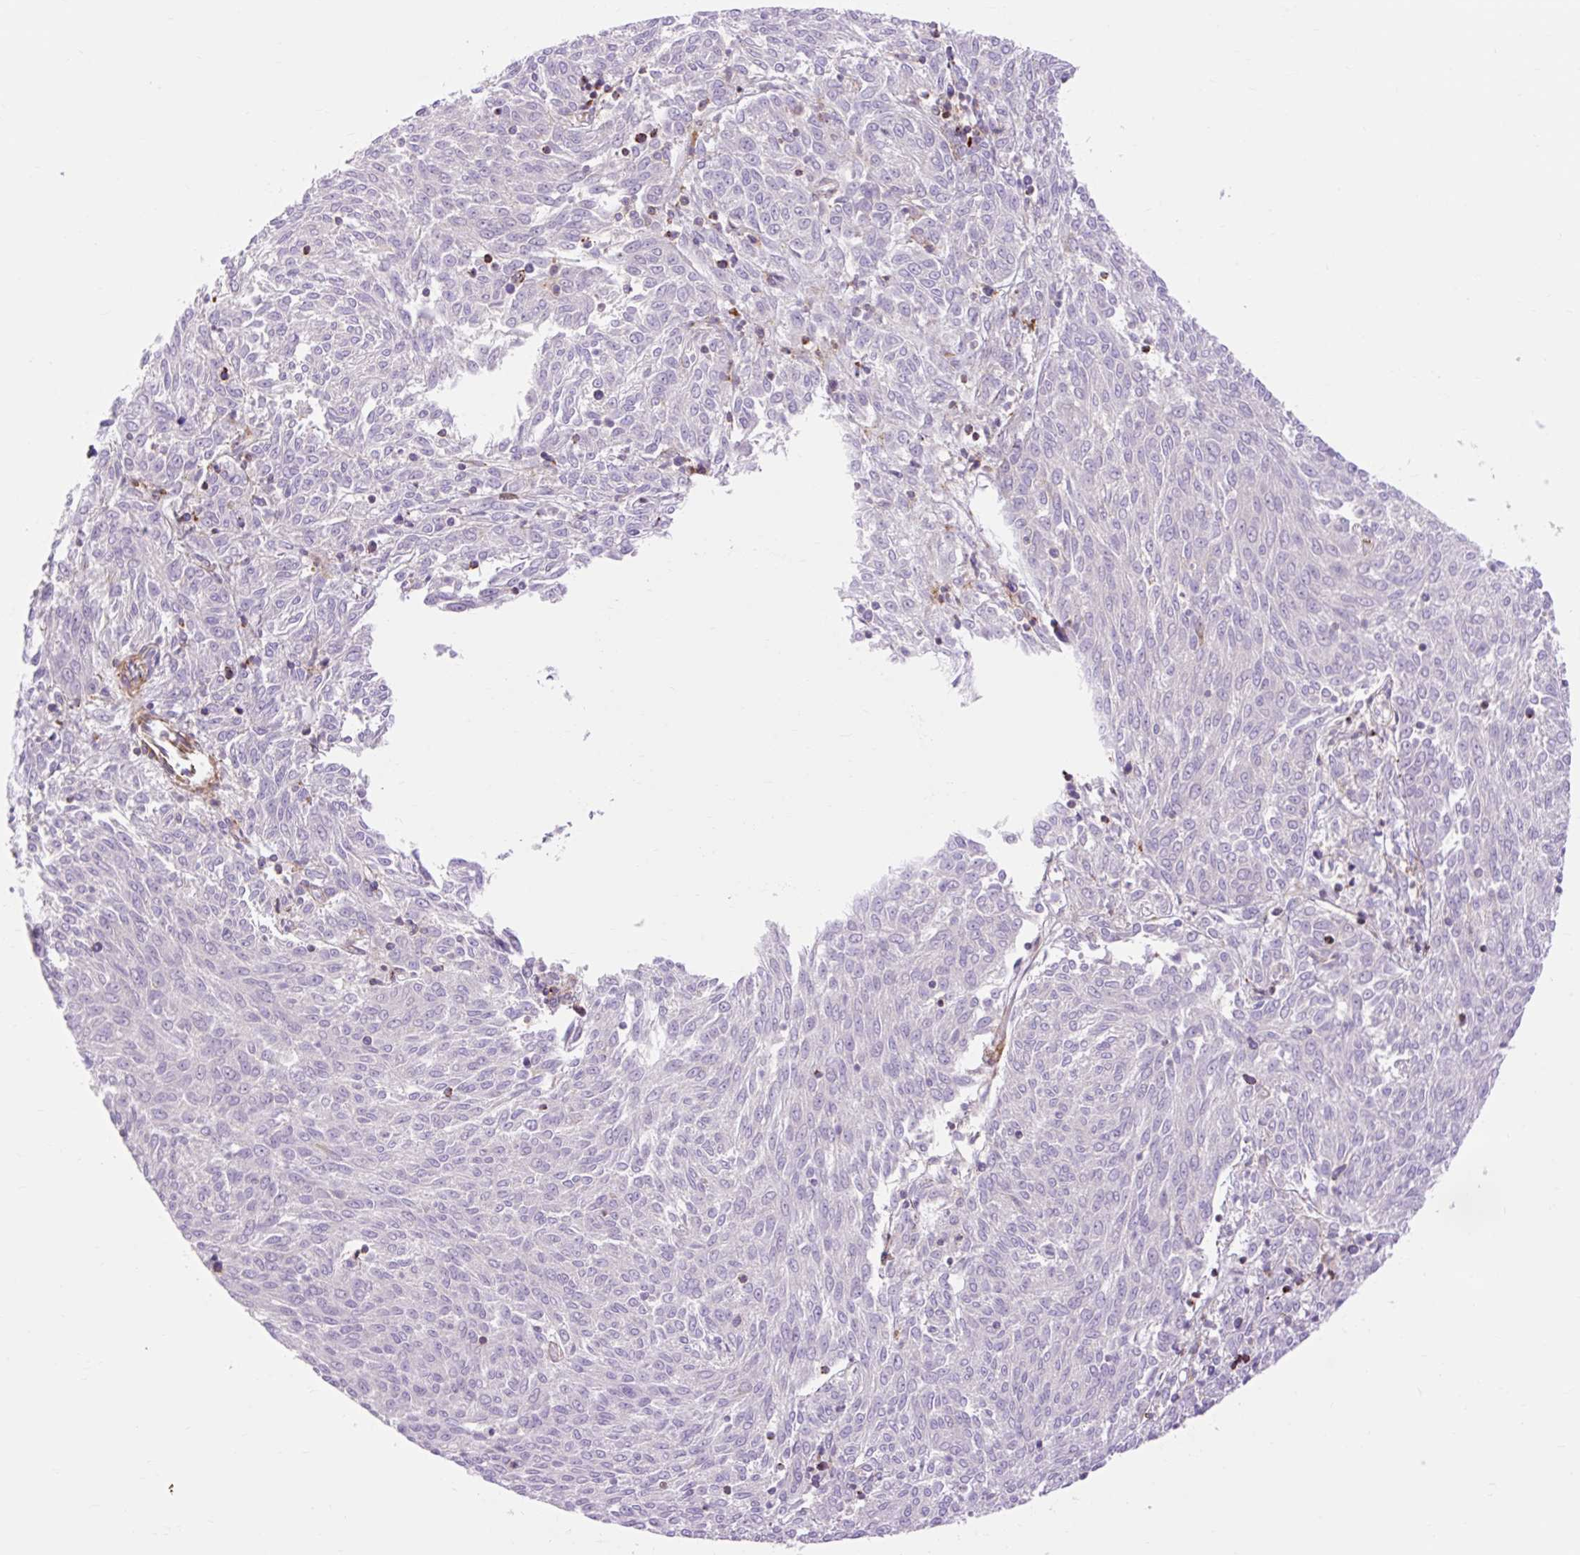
{"staining": {"intensity": "negative", "quantity": "none", "location": "none"}, "tissue": "melanoma", "cell_type": "Tumor cells", "image_type": "cancer", "snomed": [{"axis": "morphology", "description": "Malignant melanoma, NOS"}, {"axis": "topography", "description": "Skin"}], "caption": "Tumor cells show no significant protein staining in melanoma.", "gene": "CORO7-PAM16", "patient": {"sex": "female", "age": 72}}